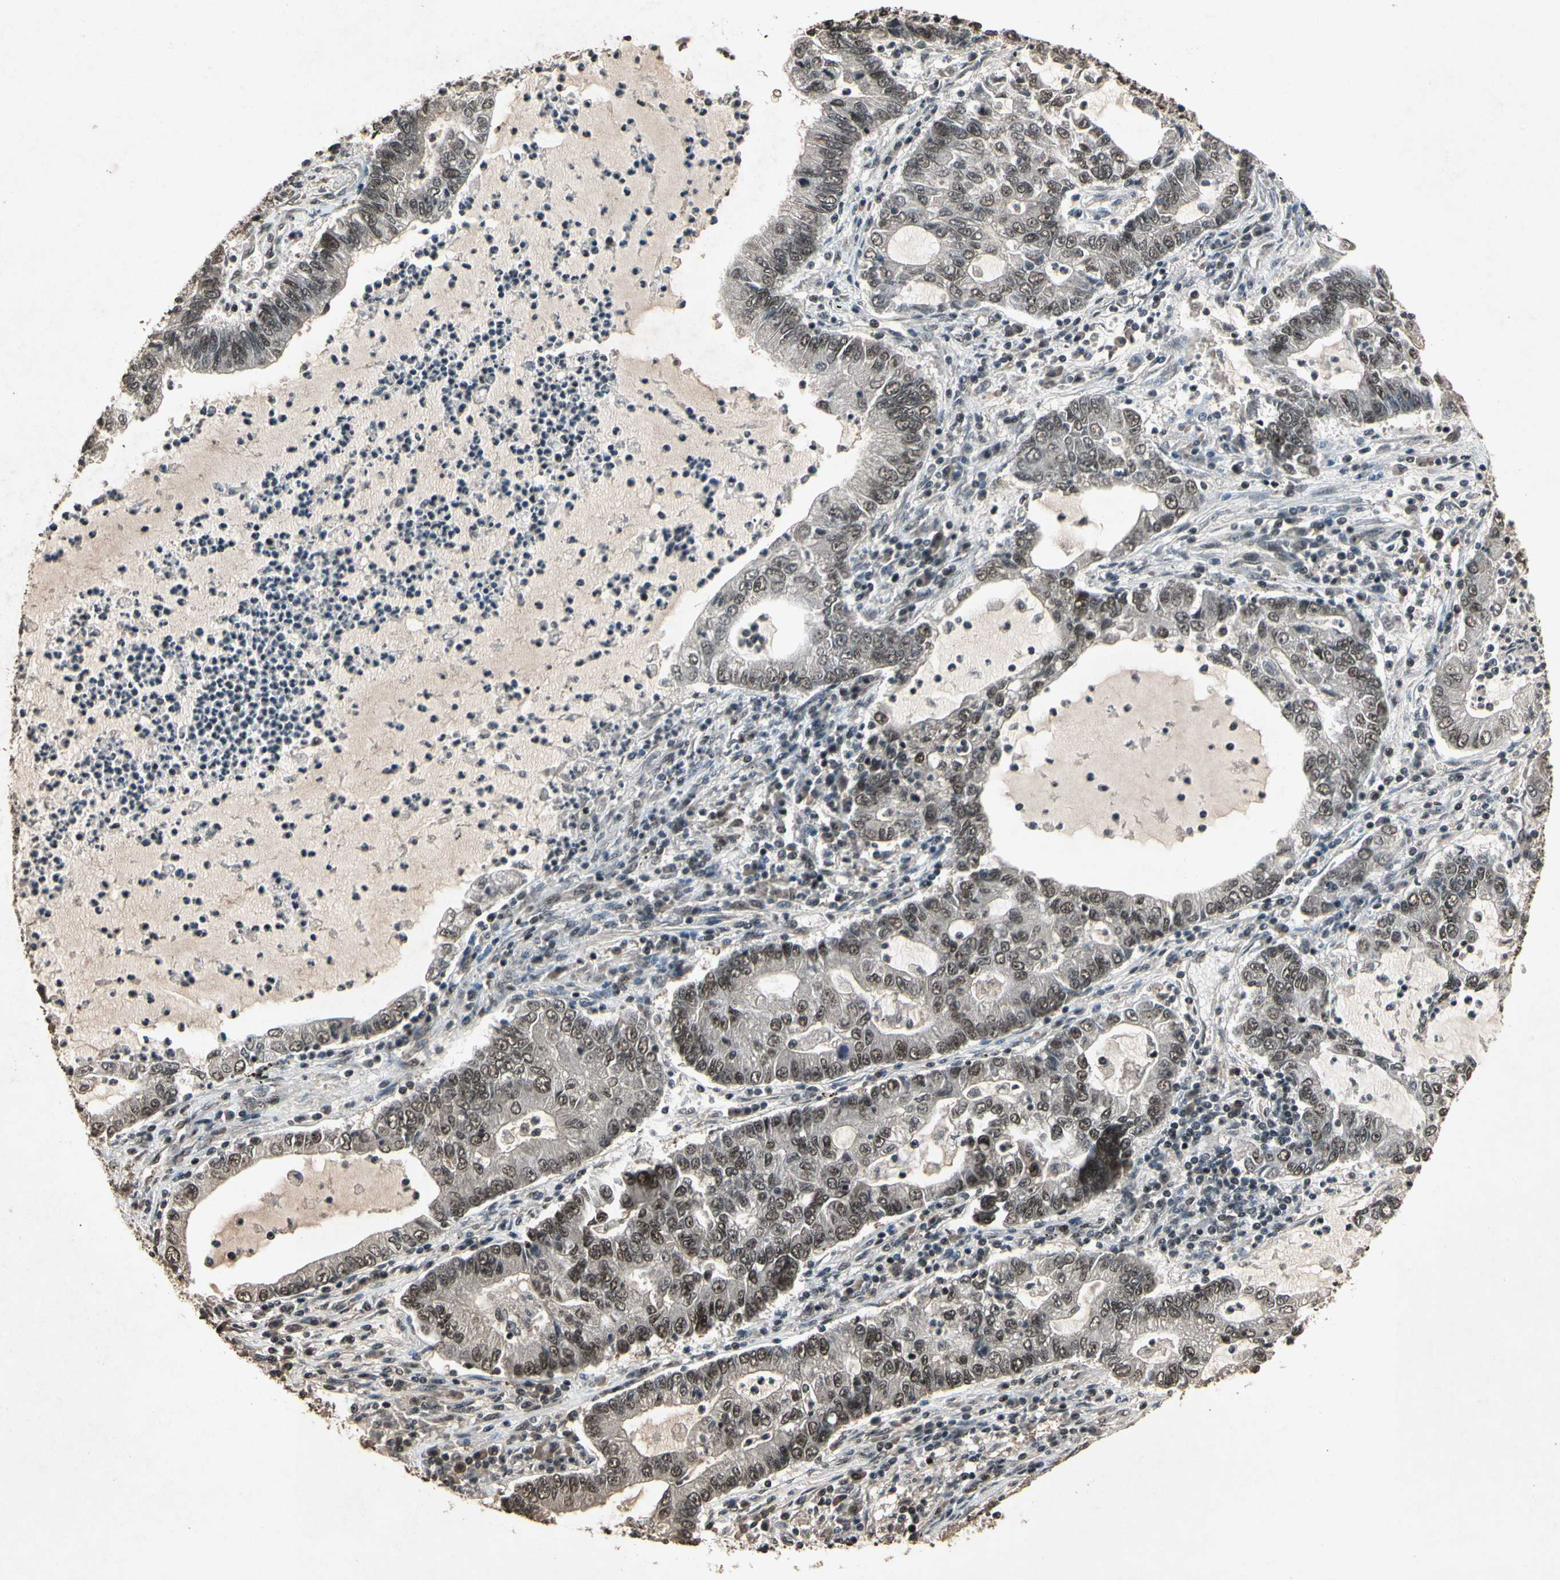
{"staining": {"intensity": "moderate", "quantity": ">75%", "location": "nuclear"}, "tissue": "lung cancer", "cell_type": "Tumor cells", "image_type": "cancer", "snomed": [{"axis": "morphology", "description": "Adenocarcinoma, NOS"}, {"axis": "topography", "description": "Lung"}], "caption": "Tumor cells reveal medium levels of moderate nuclear positivity in approximately >75% of cells in lung cancer. The staining was performed using DAB, with brown indicating positive protein expression. Nuclei are stained blue with hematoxylin.", "gene": "TBX2", "patient": {"sex": "female", "age": 51}}